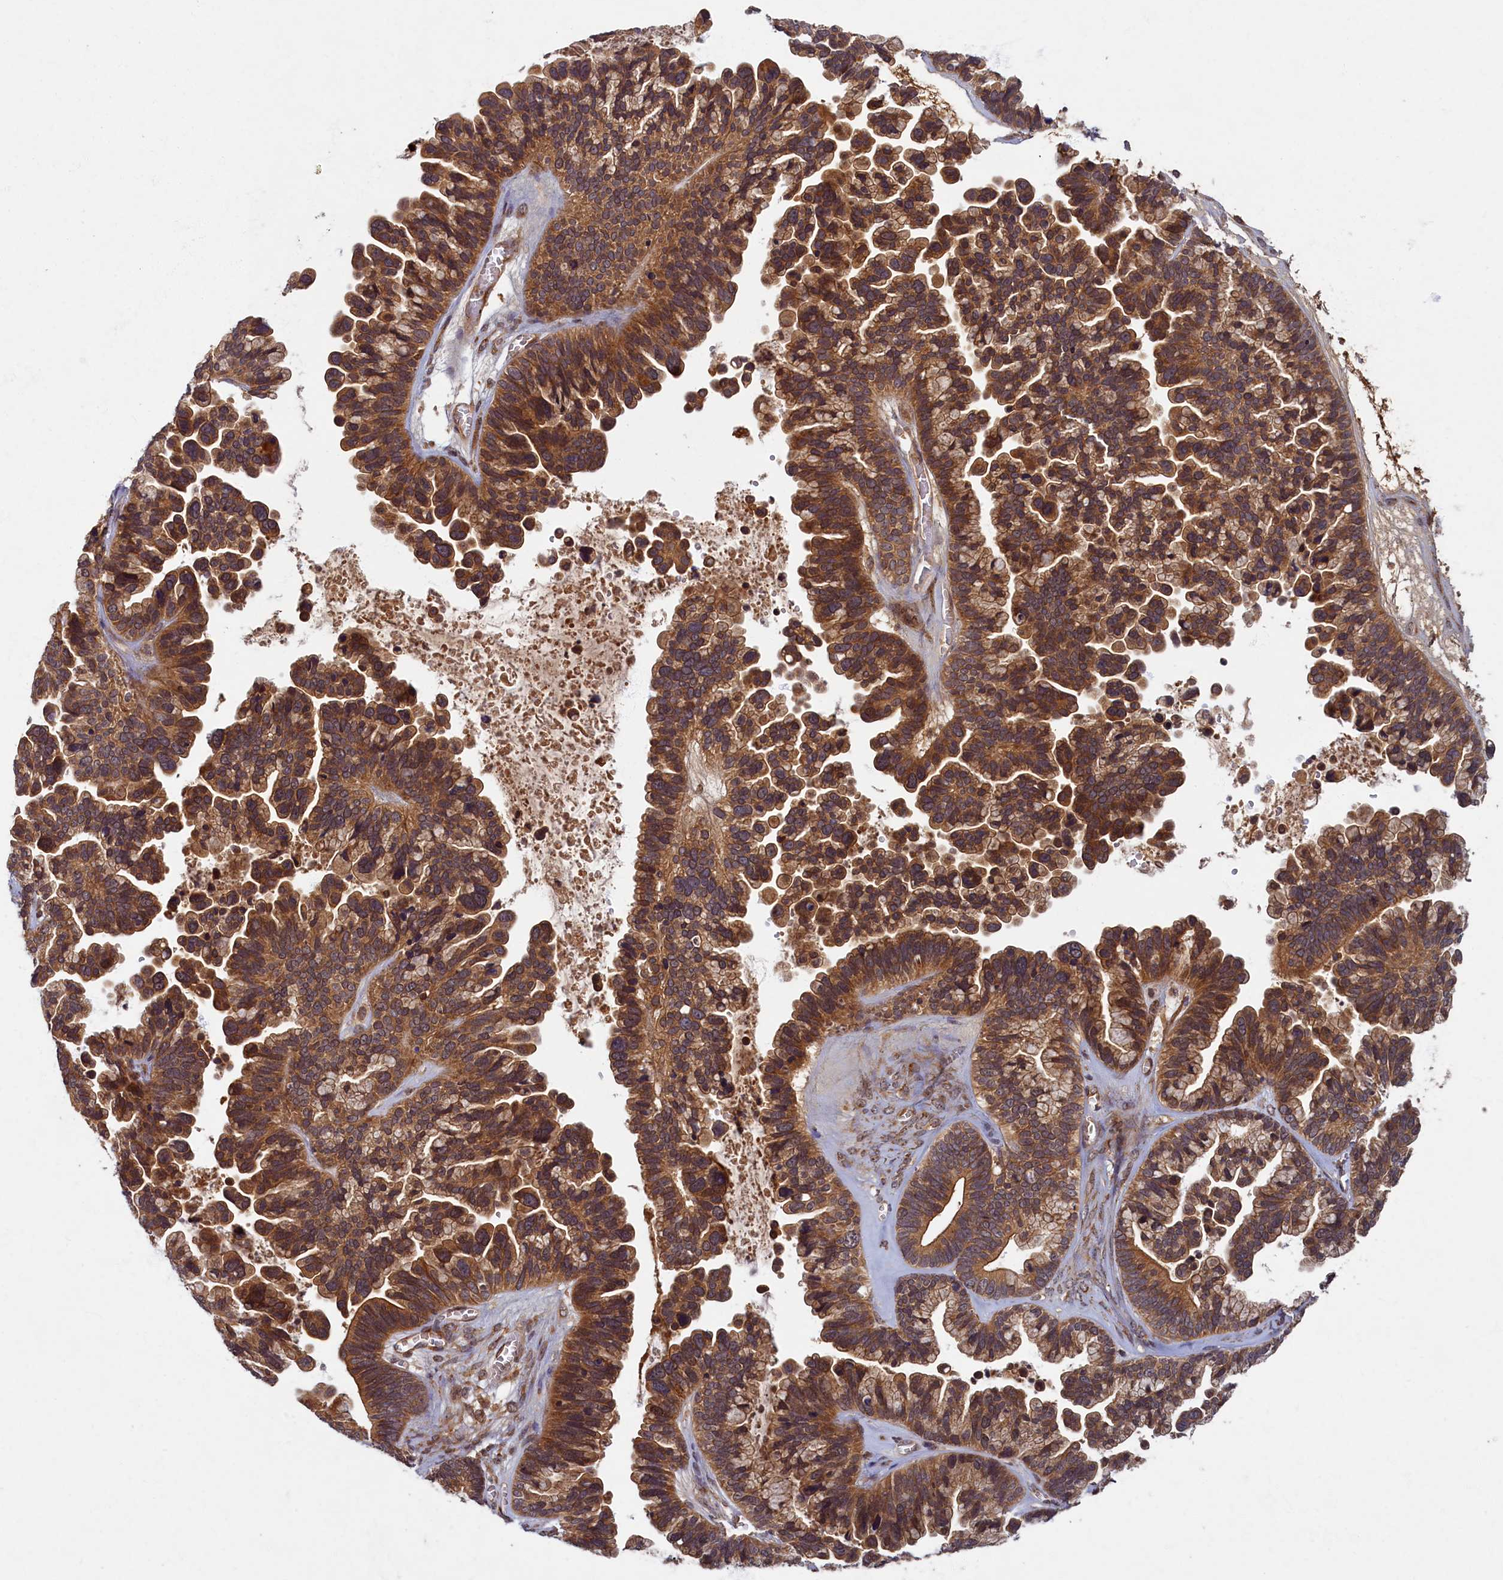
{"staining": {"intensity": "strong", "quantity": ">75%", "location": "cytoplasmic/membranous"}, "tissue": "ovarian cancer", "cell_type": "Tumor cells", "image_type": "cancer", "snomed": [{"axis": "morphology", "description": "Cystadenocarcinoma, serous, NOS"}, {"axis": "topography", "description": "Ovary"}], "caption": "Ovarian cancer (serous cystadenocarcinoma) tissue displays strong cytoplasmic/membranous expression in approximately >75% of tumor cells", "gene": "BICD1", "patient": {"sex": "female", "age": 56}}